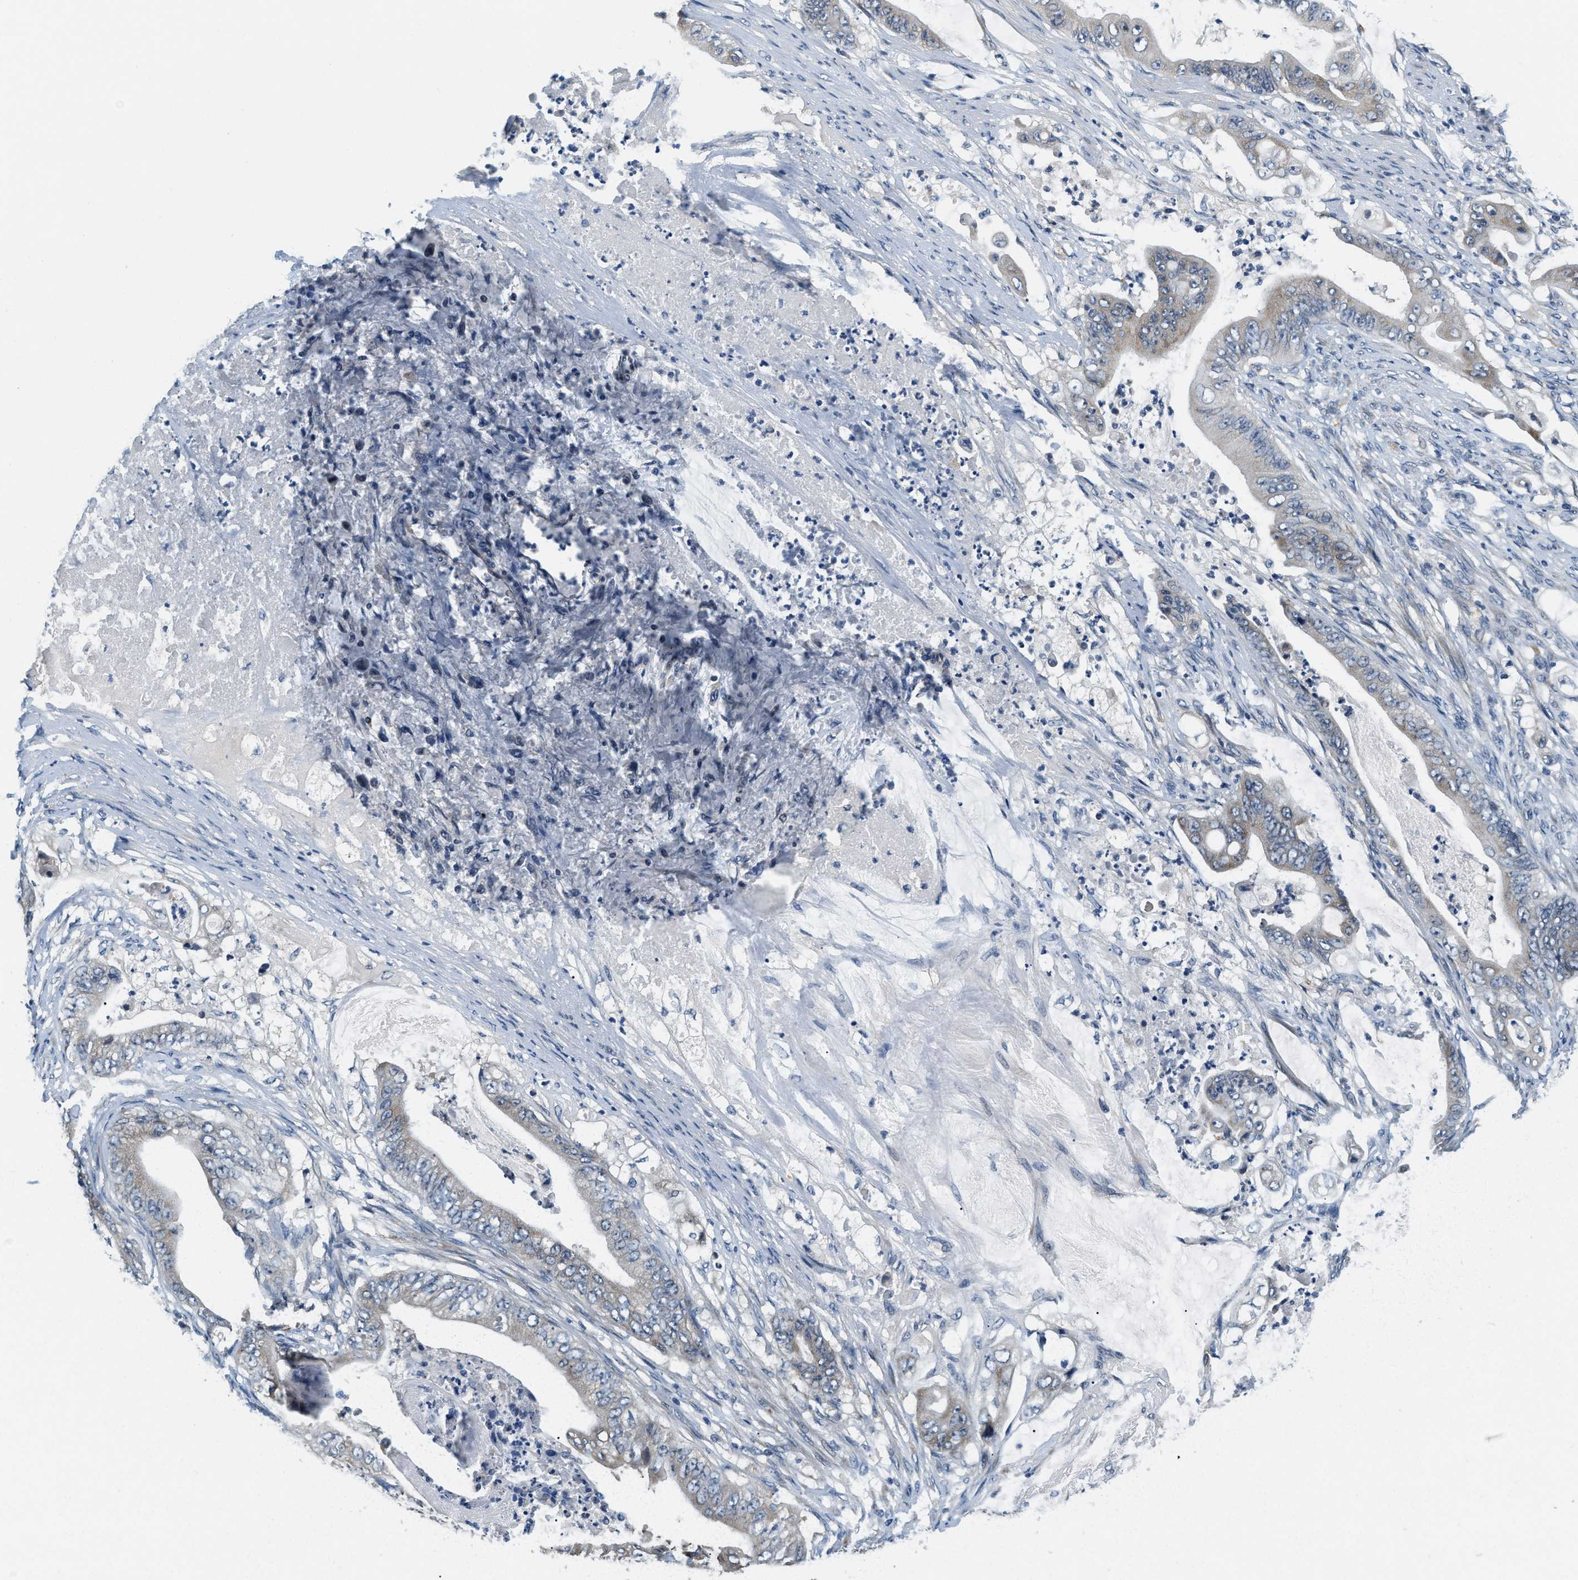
{"staining": {"intensity": "weak", "quantity": "25%-75%", "location": "cytoplasmic/membranous"}, "tissue": "stomach cancer", "cell_type": "Tumor cells", "image_type": "cancer", "snomed": [{"axis": "morphology", "description": "Adenocarcinoma, NOS"}, {"axis": "topography", "description": "Stomach"}], "caption": "Immunohistochemistry (IHC) photomicrograph of human stomach adenocarcinoma stained for a protein (brown), which demonstrates low levels of weak cytoplasmic/membranous expression in approximately 25%-75% of tumor cells.", "gene": "YAE1", "patient": {"sex": "female", "age": 73}}